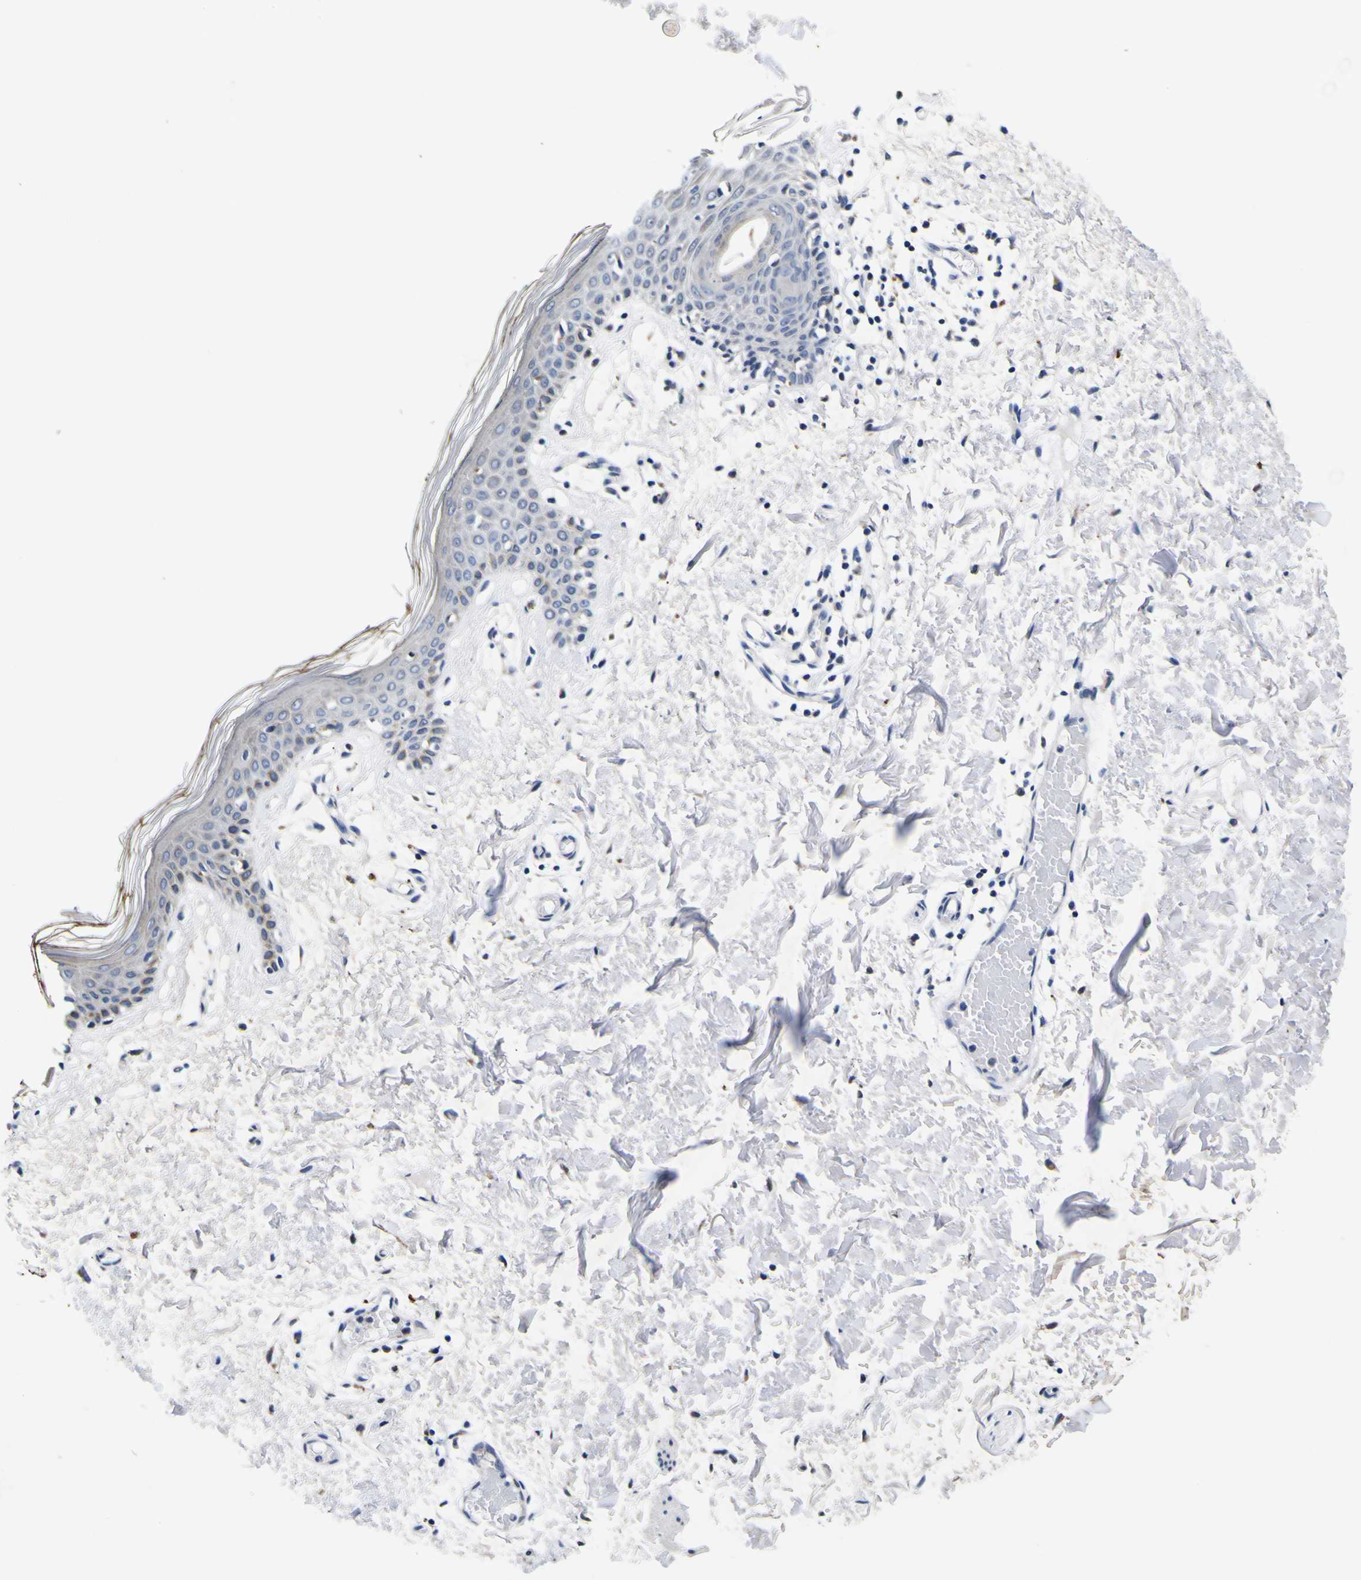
{"staining": {"intensity": "negative", "quantity": "none", "location": "none"}, "tissue": "skin", "cell_type": "Fibroblasts", "image_type": "normal", "snomed": [{"axis": "morphology", "description": "Normal tissue, NOS"}, {"axis": "topography", "description": "Skin"}], "caption": "The histopathology image shows no significant staining in fibroblasts of skin.", "gene": "IGFLR1", "patient": {"sex": "male", "age": 53}}